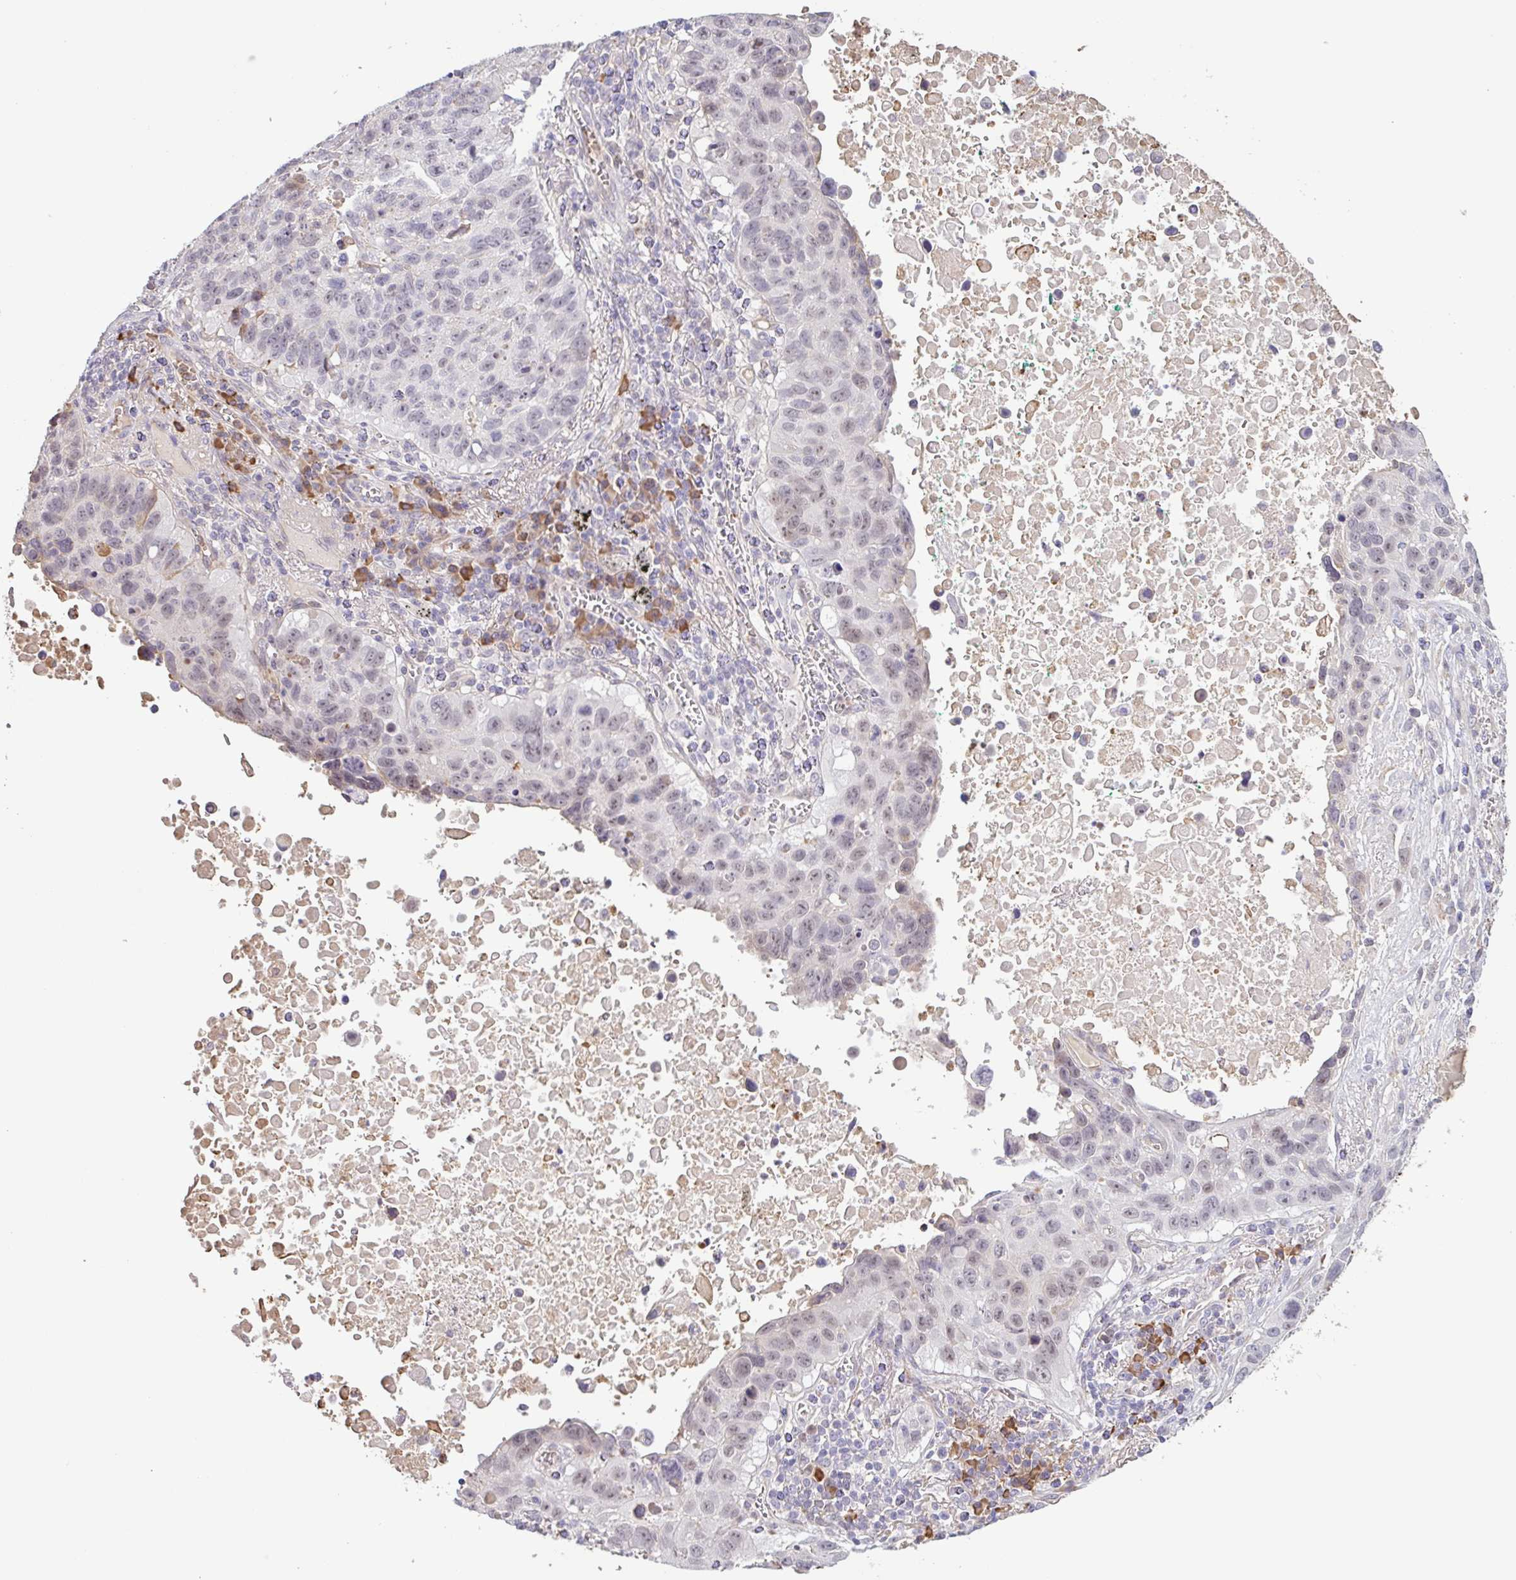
{"staining": {"intensity": "weak", "quantity": "25%-75%", "location": "nuclear"}, "tissue": "lung cancer", "cell_type": "Tumor cells", "image_type": "cancer", "snomed": [{"axis": "morphology", "description": "Squamous cell carcinoma, NOS"}, {"axis": "topography", "description": "Lung"}], "caption": "The immunohistochemical stain highlights weak nuclear staining in tumor cells of squamous cell carcinoma (lung) tissue. The staining is performed using DAB (3,3'-diaminobenzidine) brown chromogen to label protein expression. The nuclei are counter-stained blue using hematoxylin.", "gene": "TAF1D", "patient": {"sex": "male", "age": 66}}